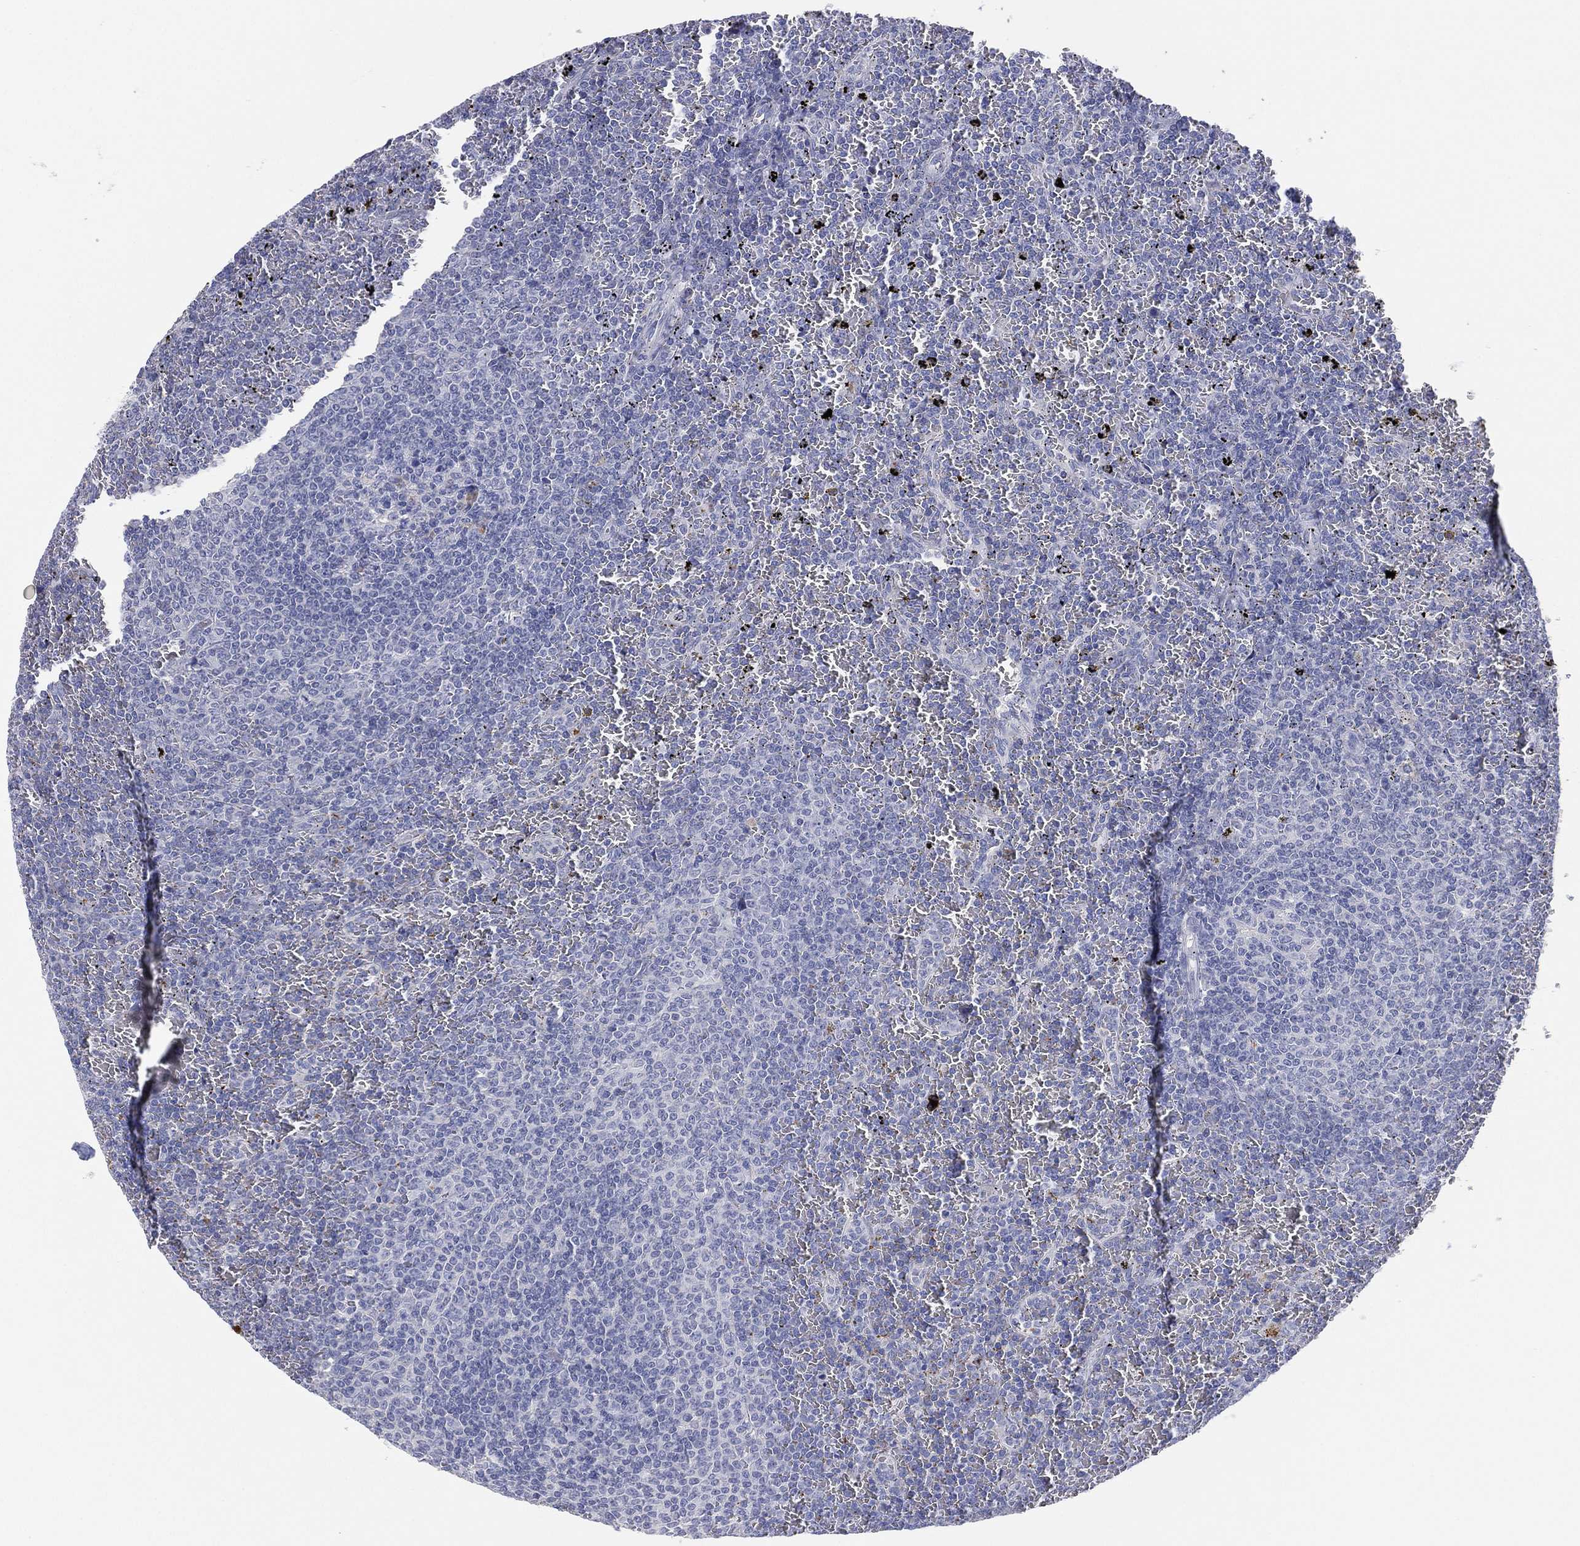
{"staining": {"intensity": "negative", "quantity": "none", "location": "none"}, "tissue": "lymphoma", "cell_type": "Tumor cells", "image_type": "cancer", "snomed": [{"axis": "morphology", "description": "Malignant lymphoma, non-Hodgkin's type, Low grade"}, {"axis": "topography", "description": "Spleen"}], "caption": "High power microscopy micrograph of an immunohistochemistry image of lymphoma, revealing no significant positivity in tumor cells.", "gene": "TMEM40", "patient": {"sex": "female", "age": 77}}